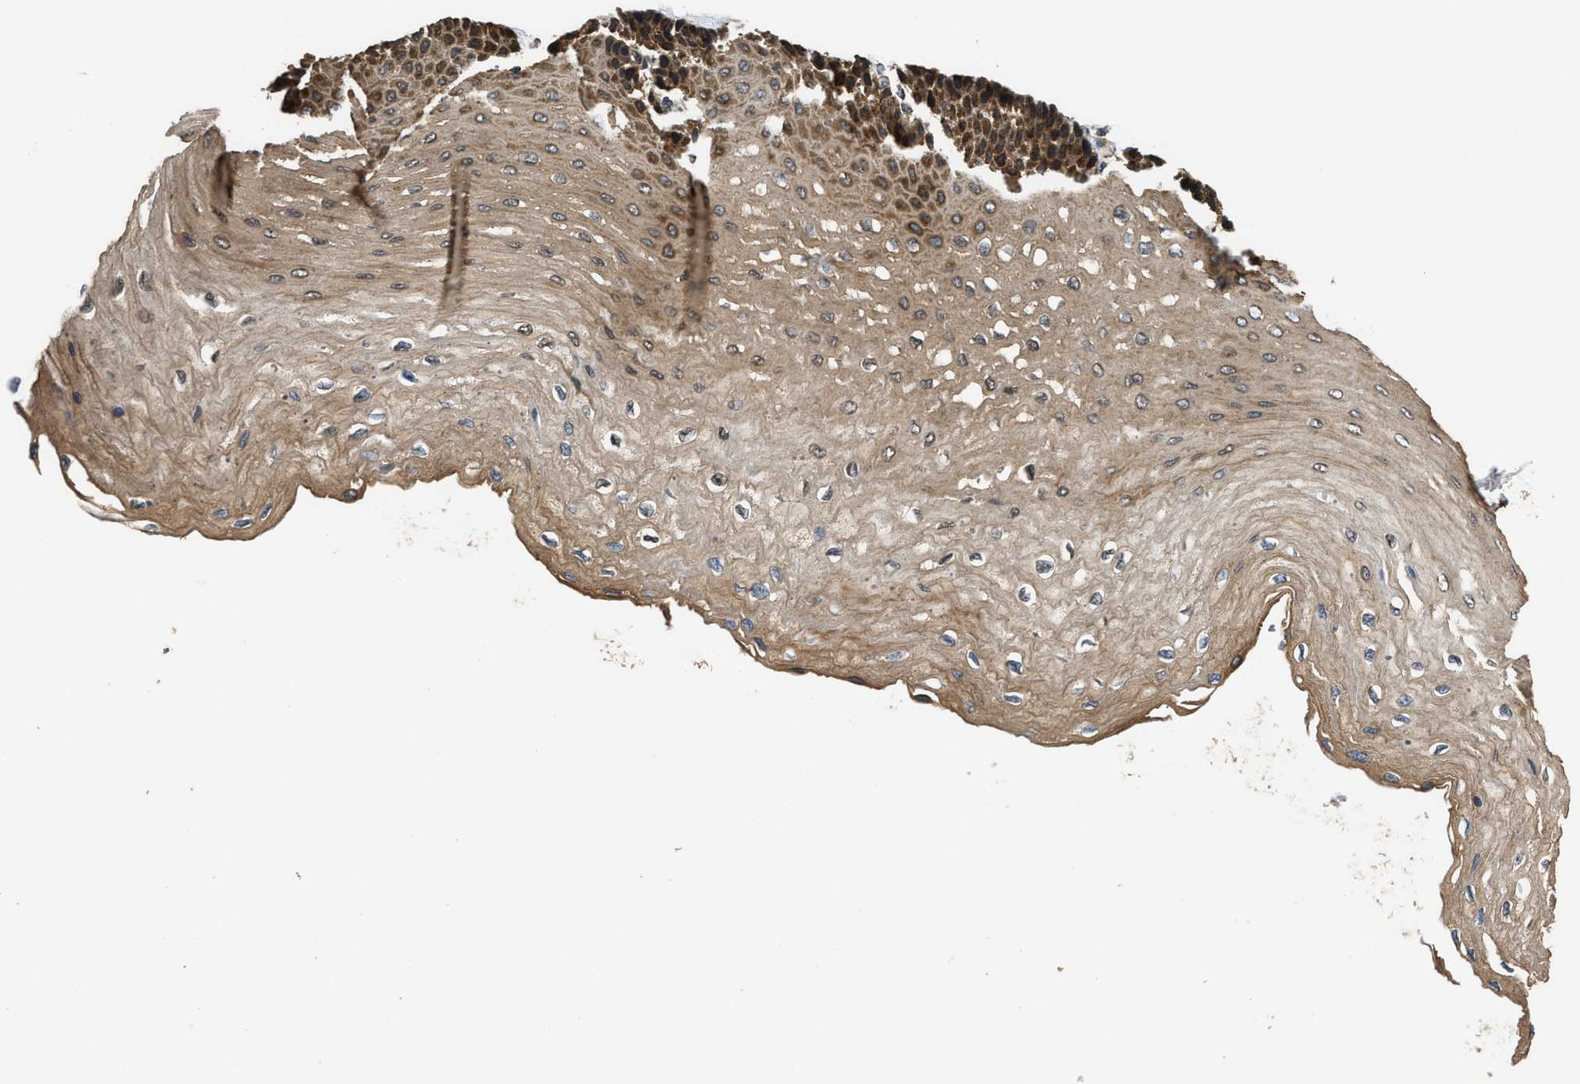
{"staining": {"intensity": "strong", "quantity": ">75%", "location": "cytoplasmic/membranous"}, "tissue": "esophagus", "cell_type": "Squamous epithelial cells", "image_type": "normal", "snomed": [{"axis": "morphology", "description": "Normal tissue, NOS"}, {"axis": "topography", "description": "Esophagus"}], "caption": "Squamous epithelial cells exhibit high levels of strong cytoplasmic/membranous expression in approximately >75% of cells in unremarkable esophagus.", "gene": "DNAJC2", "patient": {"sex": "female", "age": 72}}